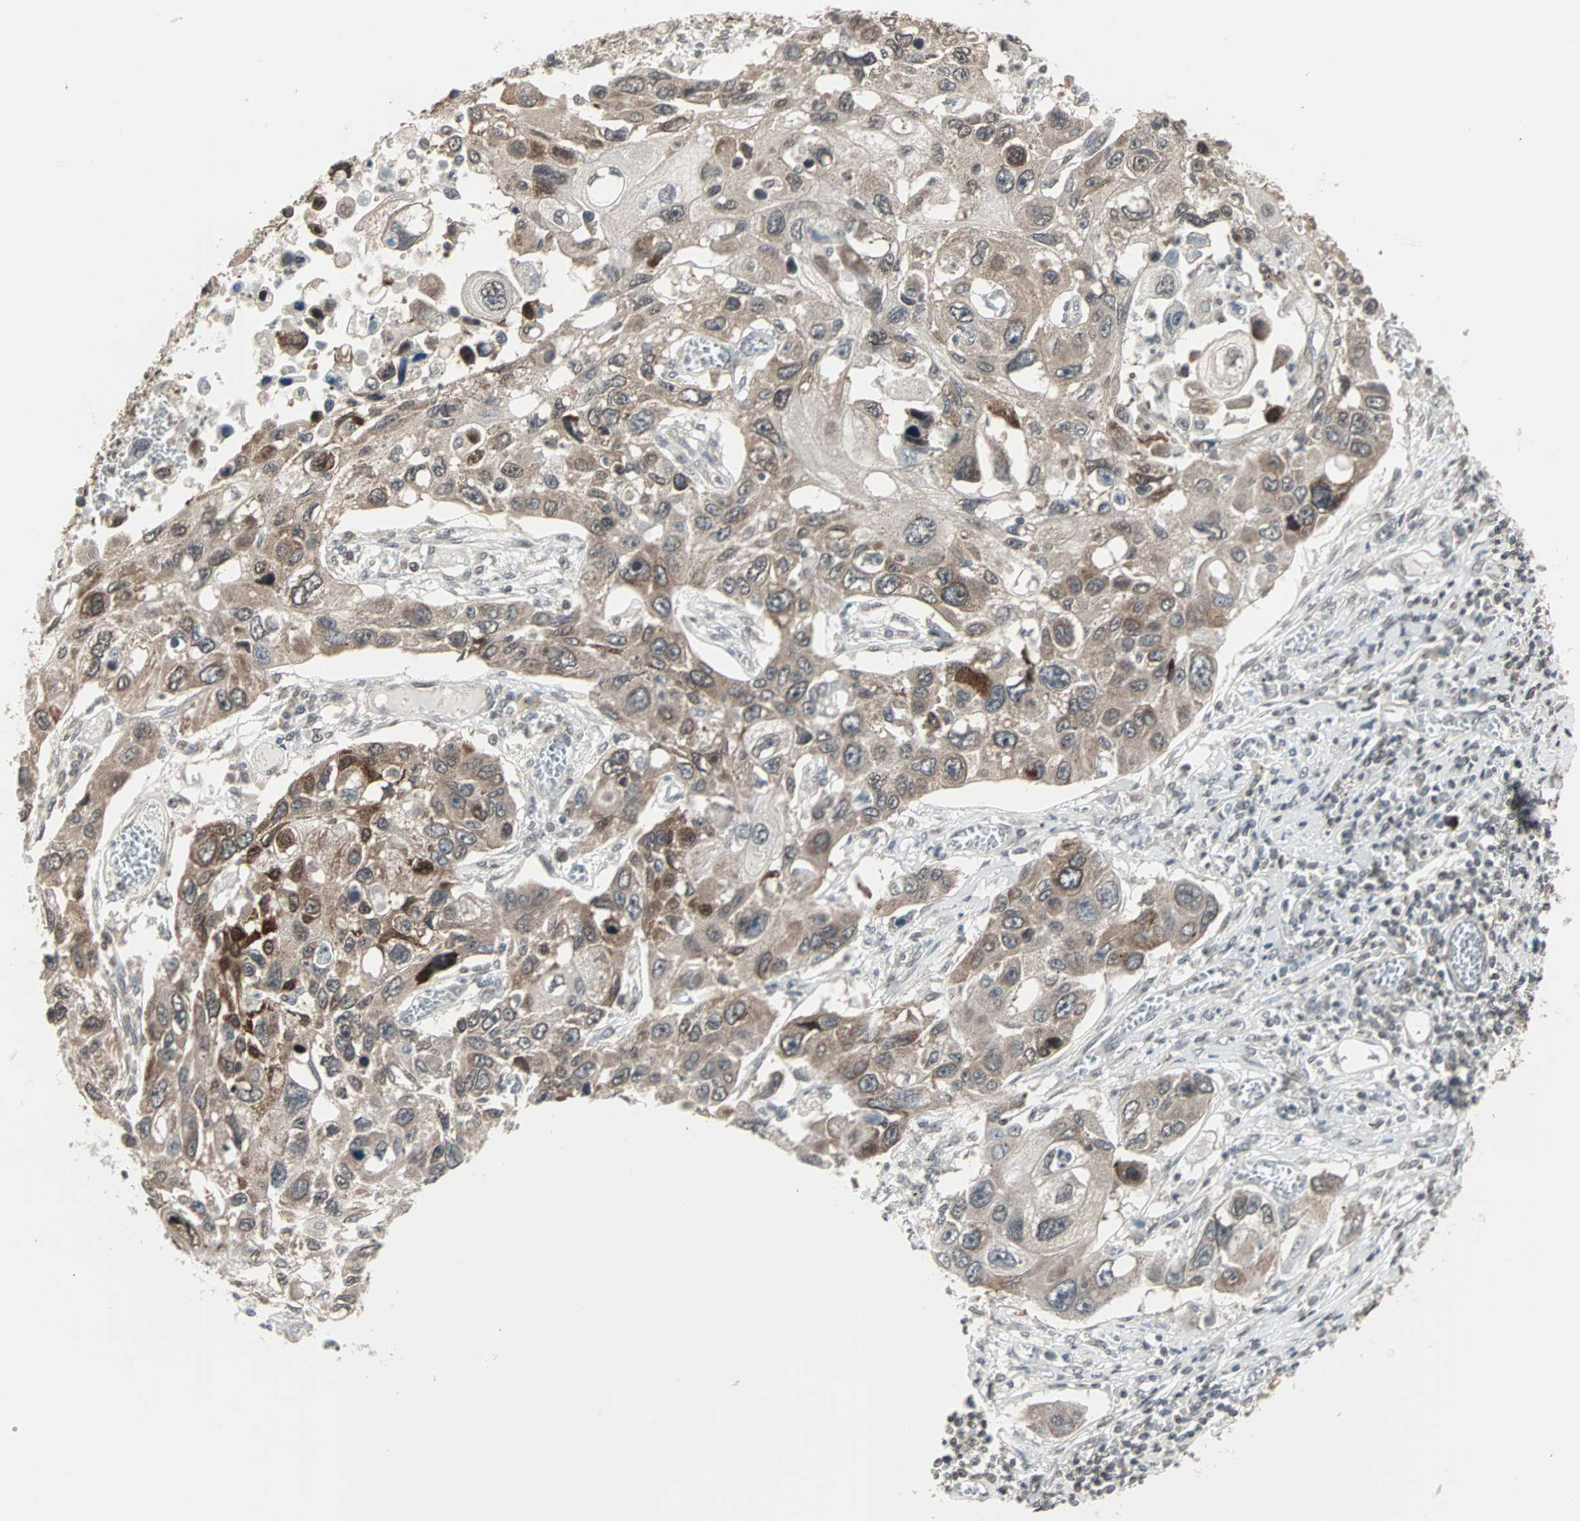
{"staining": {"intensity": "moderate", "quantity": ">75%", "location": "cytoplasmic/membranous"}, "tissue": "lung cancer", "cell_type": "Tumor cells", "image_type": "cancer", "snomed": [{"axis": "morphology", "description": "Squamous cell carcinoma, NOS"}, {"axis": "topography", "description": "Lung"}], "caption": "Squamous cell carcinoma (lung) tissue reveals moderate cytoplasmic/membranous staining in about >75% of tumor cells, visualized by immunohistochemistry. The protein is shown in brown color, while the nuclei are stained blue.", "gene": "CBLC", "patient": {"sex": "male", "age": 71}}